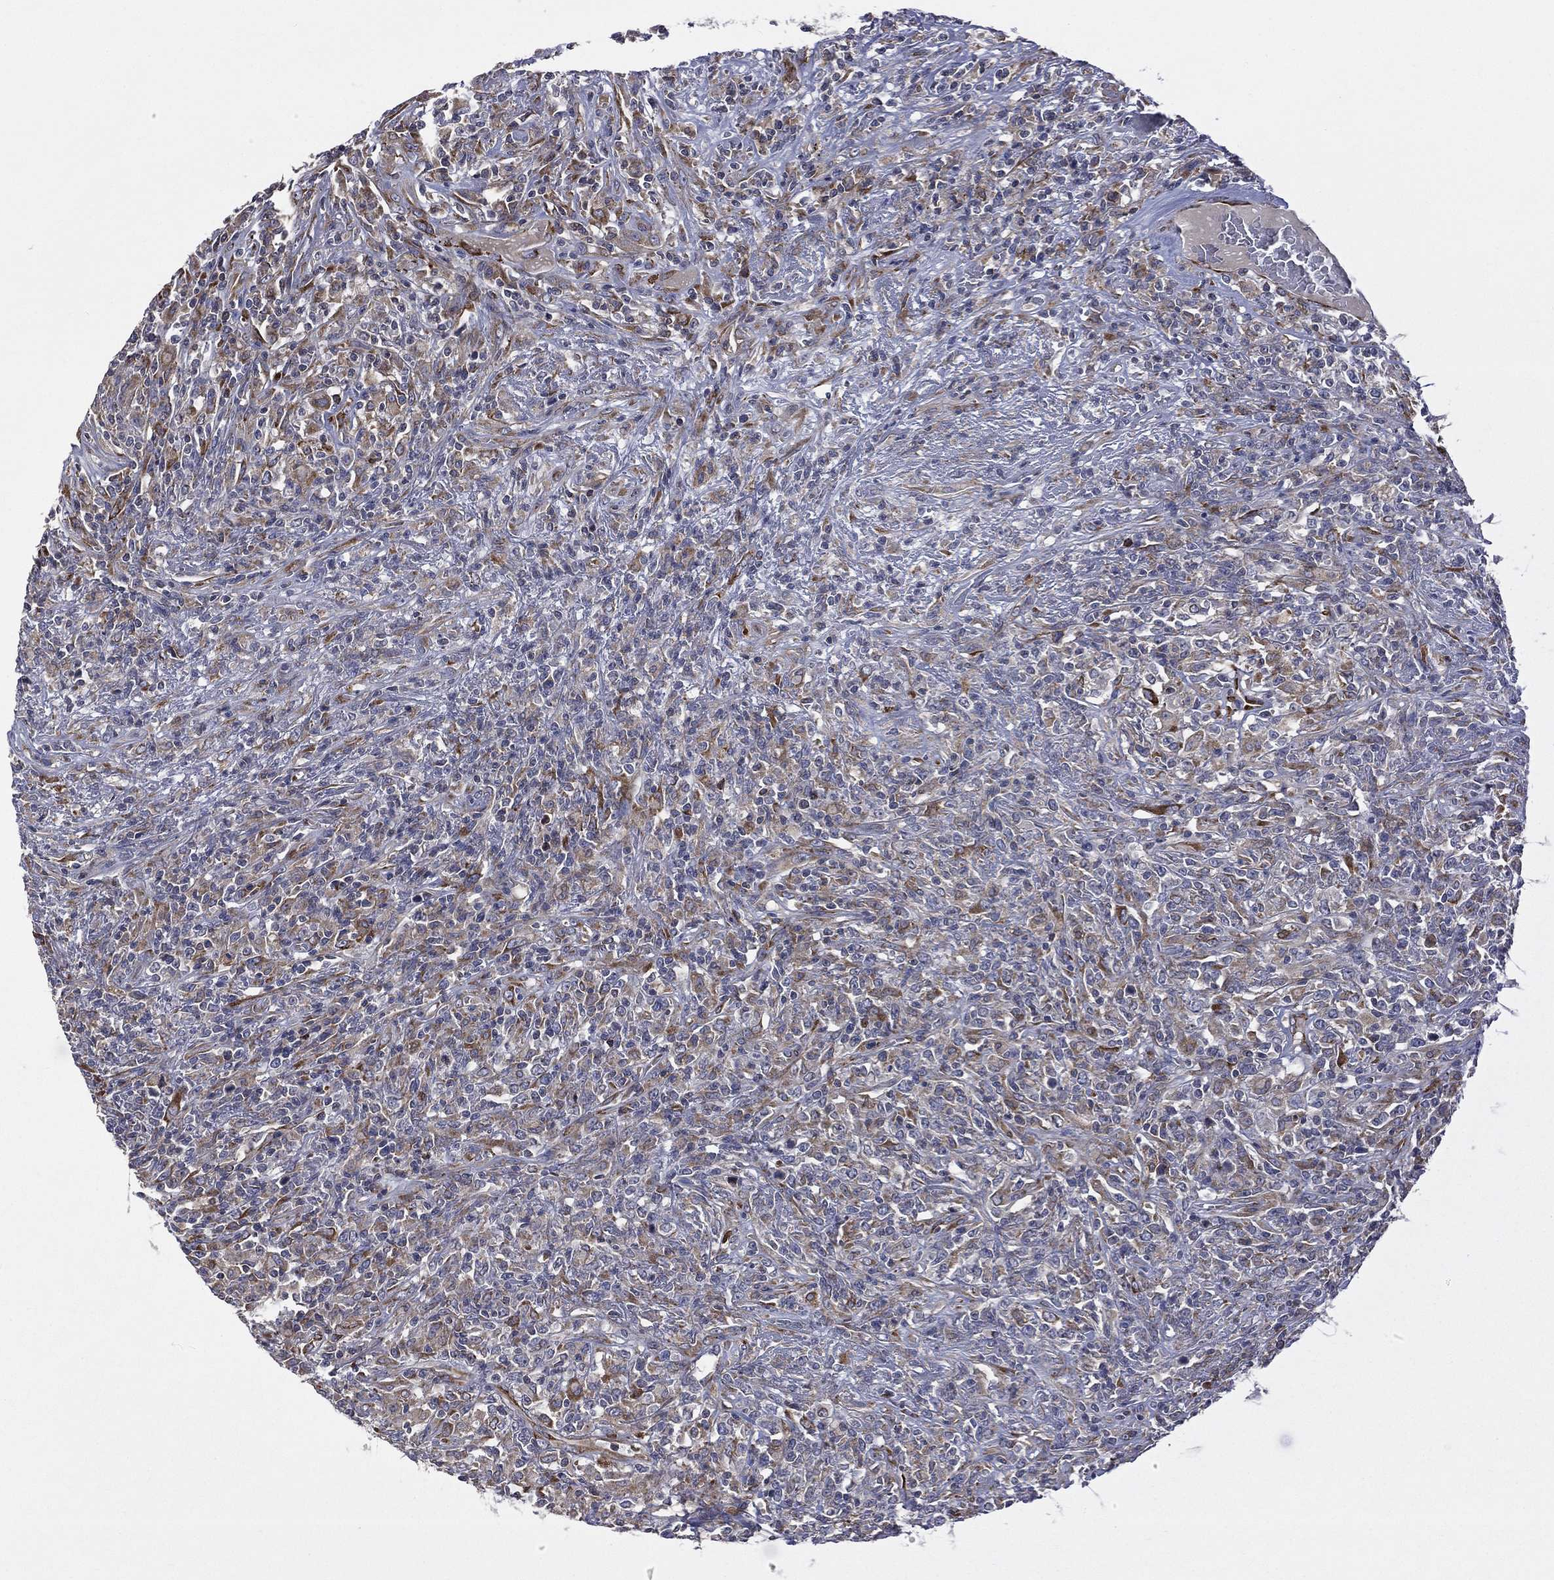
{"staining": {"intensity": "moderate", "quantity": "<25%", "location": "cytoplasmic/membranous"}, "tissue": "lymphoma", "cell_type": "Tumor cells", "image_type": "cancer", "snomed": [{"axis": "morphology", "description": "Malignant lymphoma, non-Hodgkin's type, High grade"}, {"axis": "topography", "description": "Lung"}], "caption": "An IHC micrograph of tumor tissue is shown. Protein staining in brown labels moderate cytoplasmic/membranous positivity in lymphoma within tumor cells.", "gene": "C20orf96", "patient": {"sex": "male", "age": 79}}